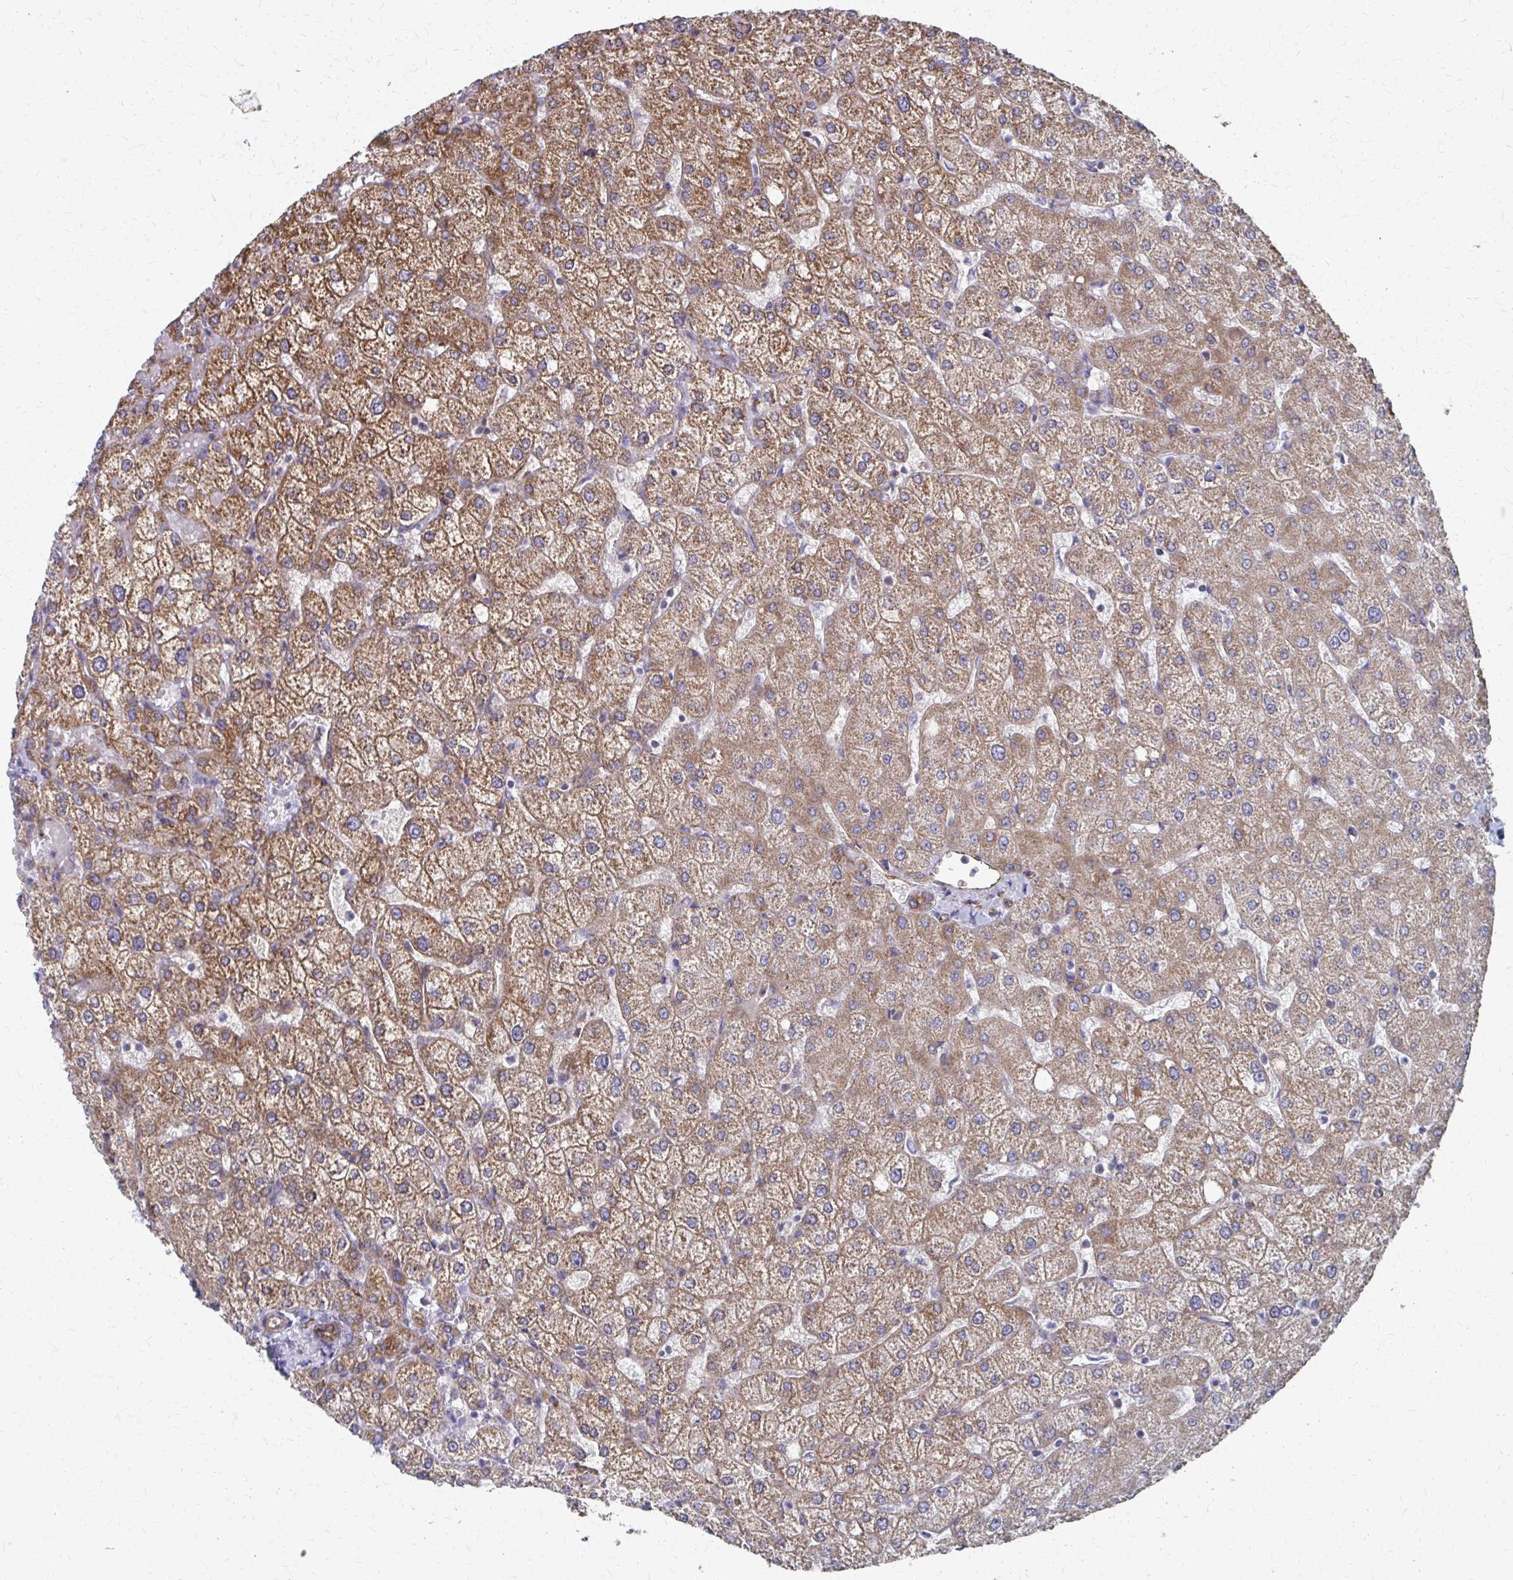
{"staining": {"intensity": "moderate", "quantity": ">75%", "location": "cytoplasmic/membranous"}, "tissue": "liver", "cell_type": "Cholangiocytes", "image_type": "normal", "snomed": [{"axis": "morphology", "description": "Normal tissue, NOS"}, {"axis": "topography", "description": "Liver"}], "caption": "High-power microscopy captured an immunohistochemistry (IHC) micrograph of benign liver, revealing moderate cytoplasmic/membranous expression in approximately >75% of cholangiocytes. The staining is performed using DAB (3,3'-diaminobenzidine) brown chromogen to label protein expression. The nuclei are counter-stained blue using hematoxylin.", "gene": "FAHD1", "patient": {"sex": "female", "age": 54}}